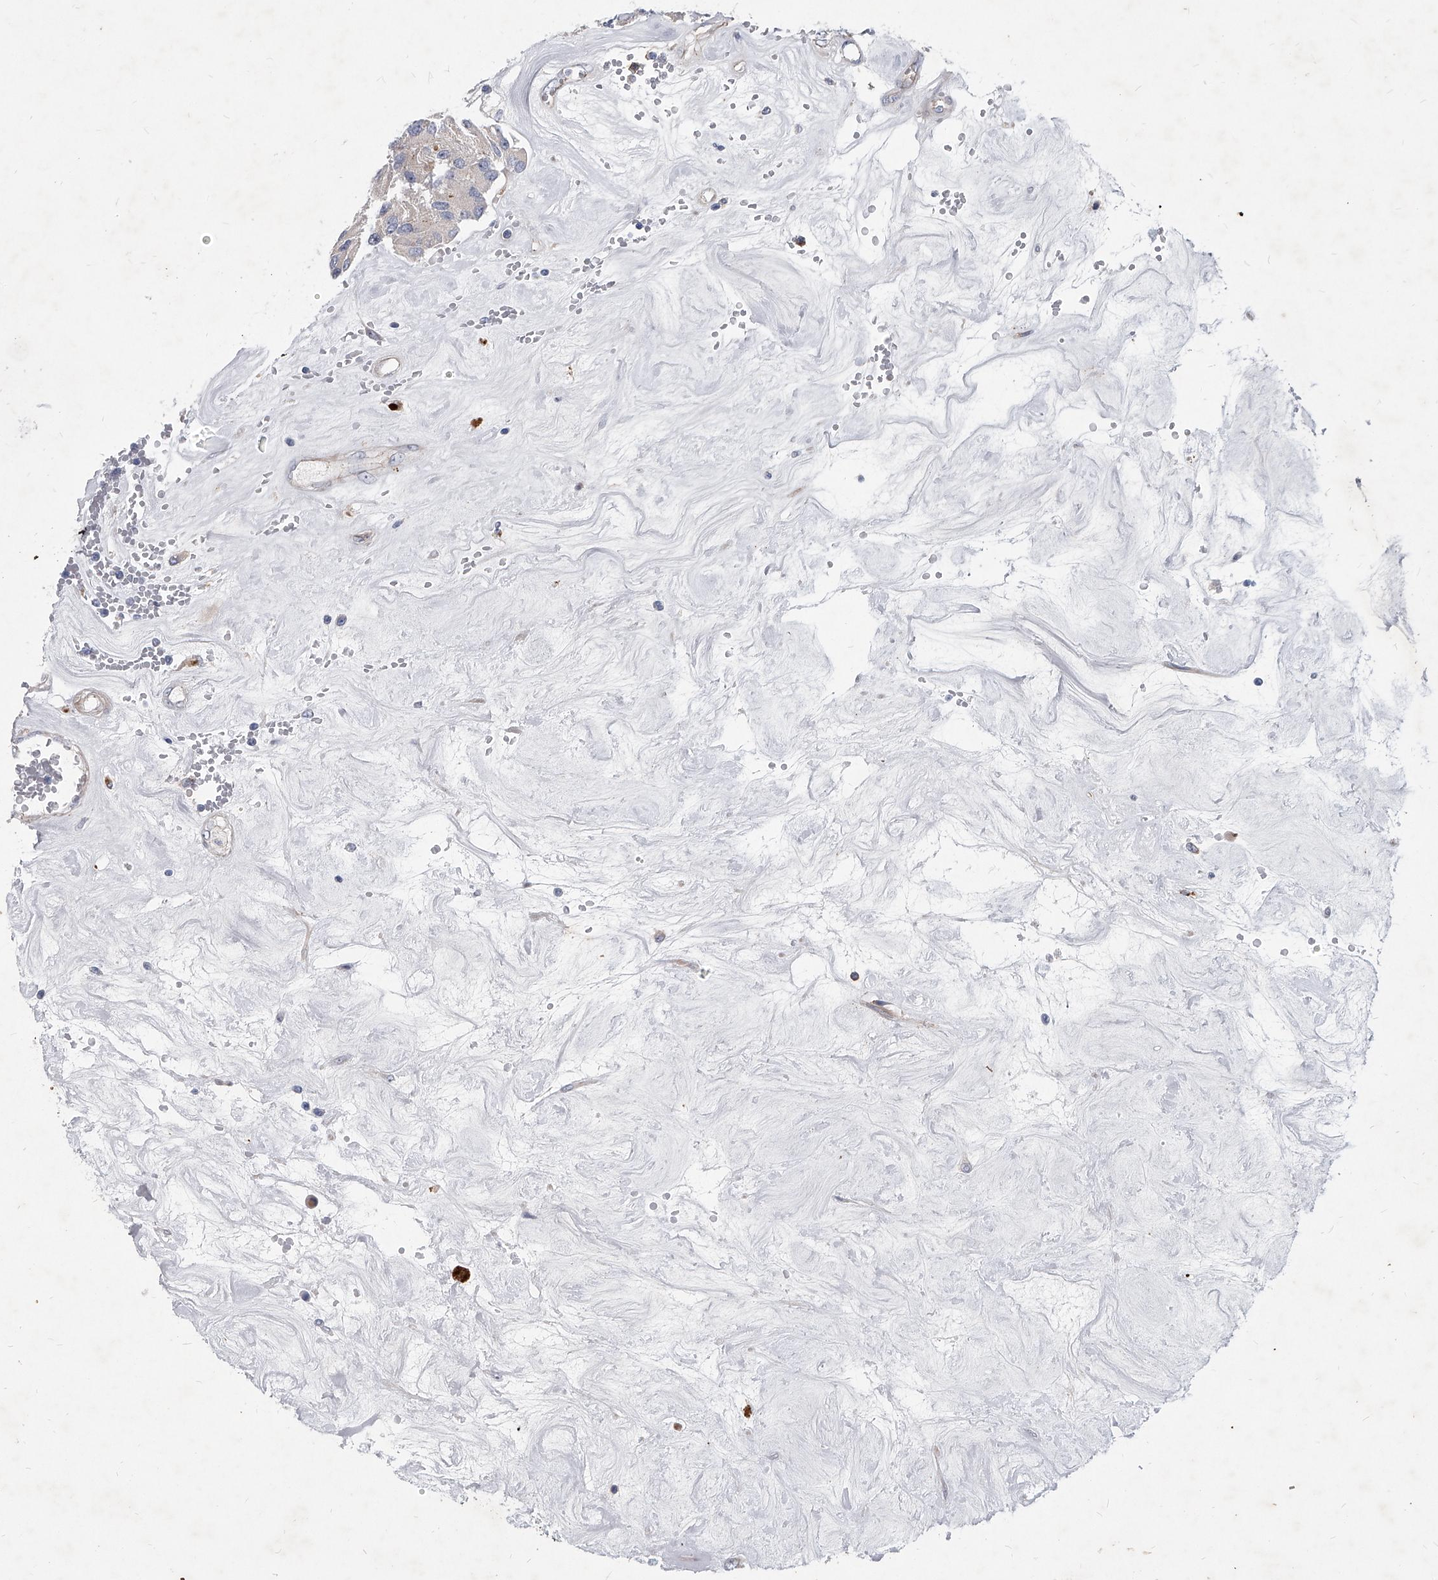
{"staining": {"intensity": "negative", "quantity": "none", "location": "none"}, "tissue": "carcinoid", "cell_type": "Tumor cells", "image_type": "cancer", "snomed": [{"axis": "morphology", "description": "Carcinoid, malignant, NOS"}, {"axis": "topography", "description": "Pancreas"}], "caption": "Immunohistochemistry of human carcinoid displays no staining in tumor cells.", "gene": "MINDY4", "patient": {"sex": "male", "age": 41}}